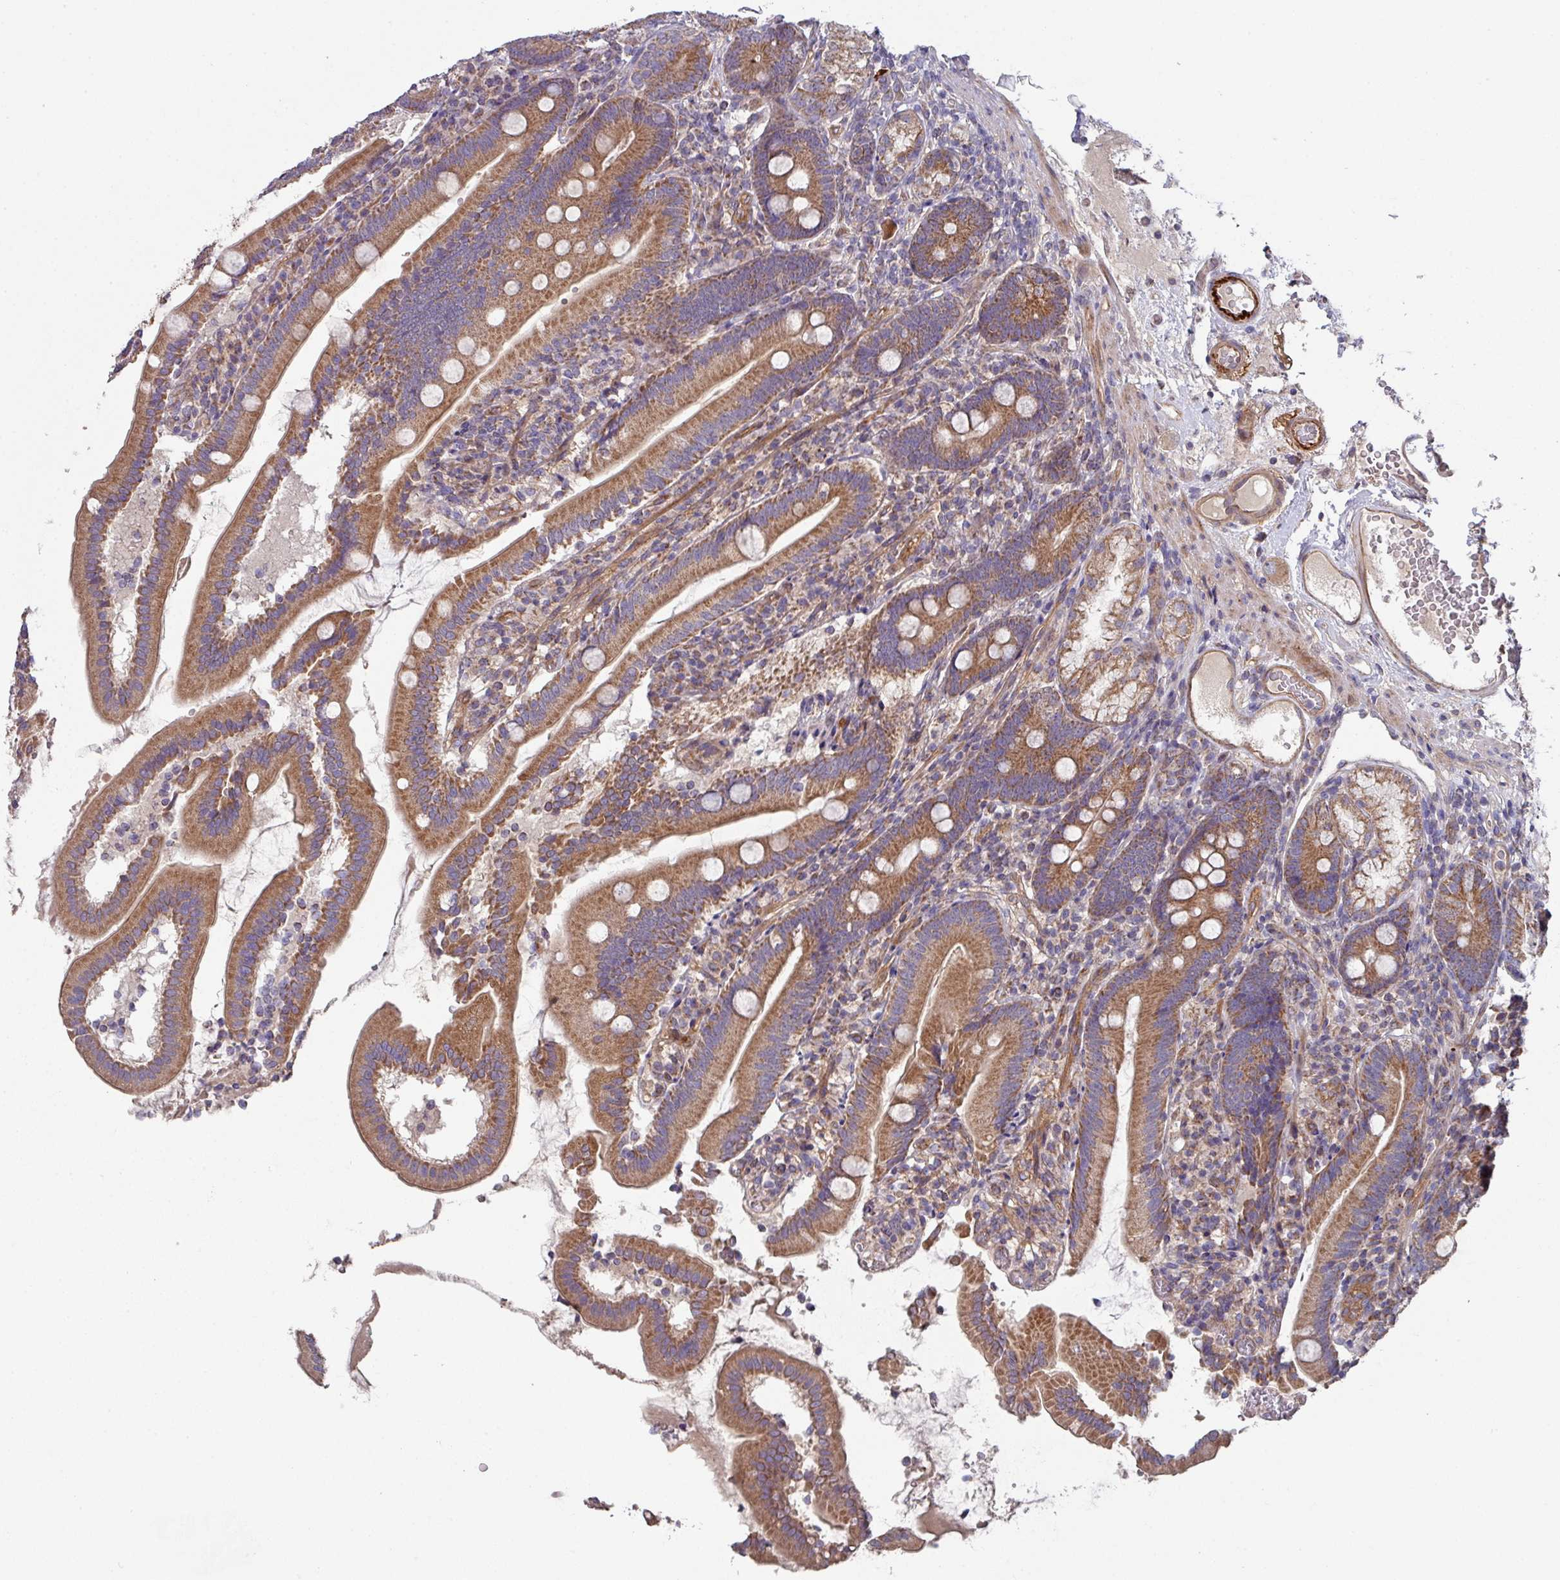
{"staining": {"intensity": "moderate", "quantity": ">75%", "location": "cytoplasmic/membranous"}, "tissue": "duodenum", "cell_type": "Glandular cells", "image_type": "normal", "snomed": [{"axis": "morphology", "description": "Normal tissue, NOS"}, {"axis": "topography", "description": "Duodenum"}], "caption": "Moderate cytoplasmic/membranous expression for a protein is appreciated in about >75% of glandular cells of unremarkable duodenum using immunohistochemistry (IHC).", "gene": "DCAF12L1", "patient": {"sex": "female", "age": 67}}